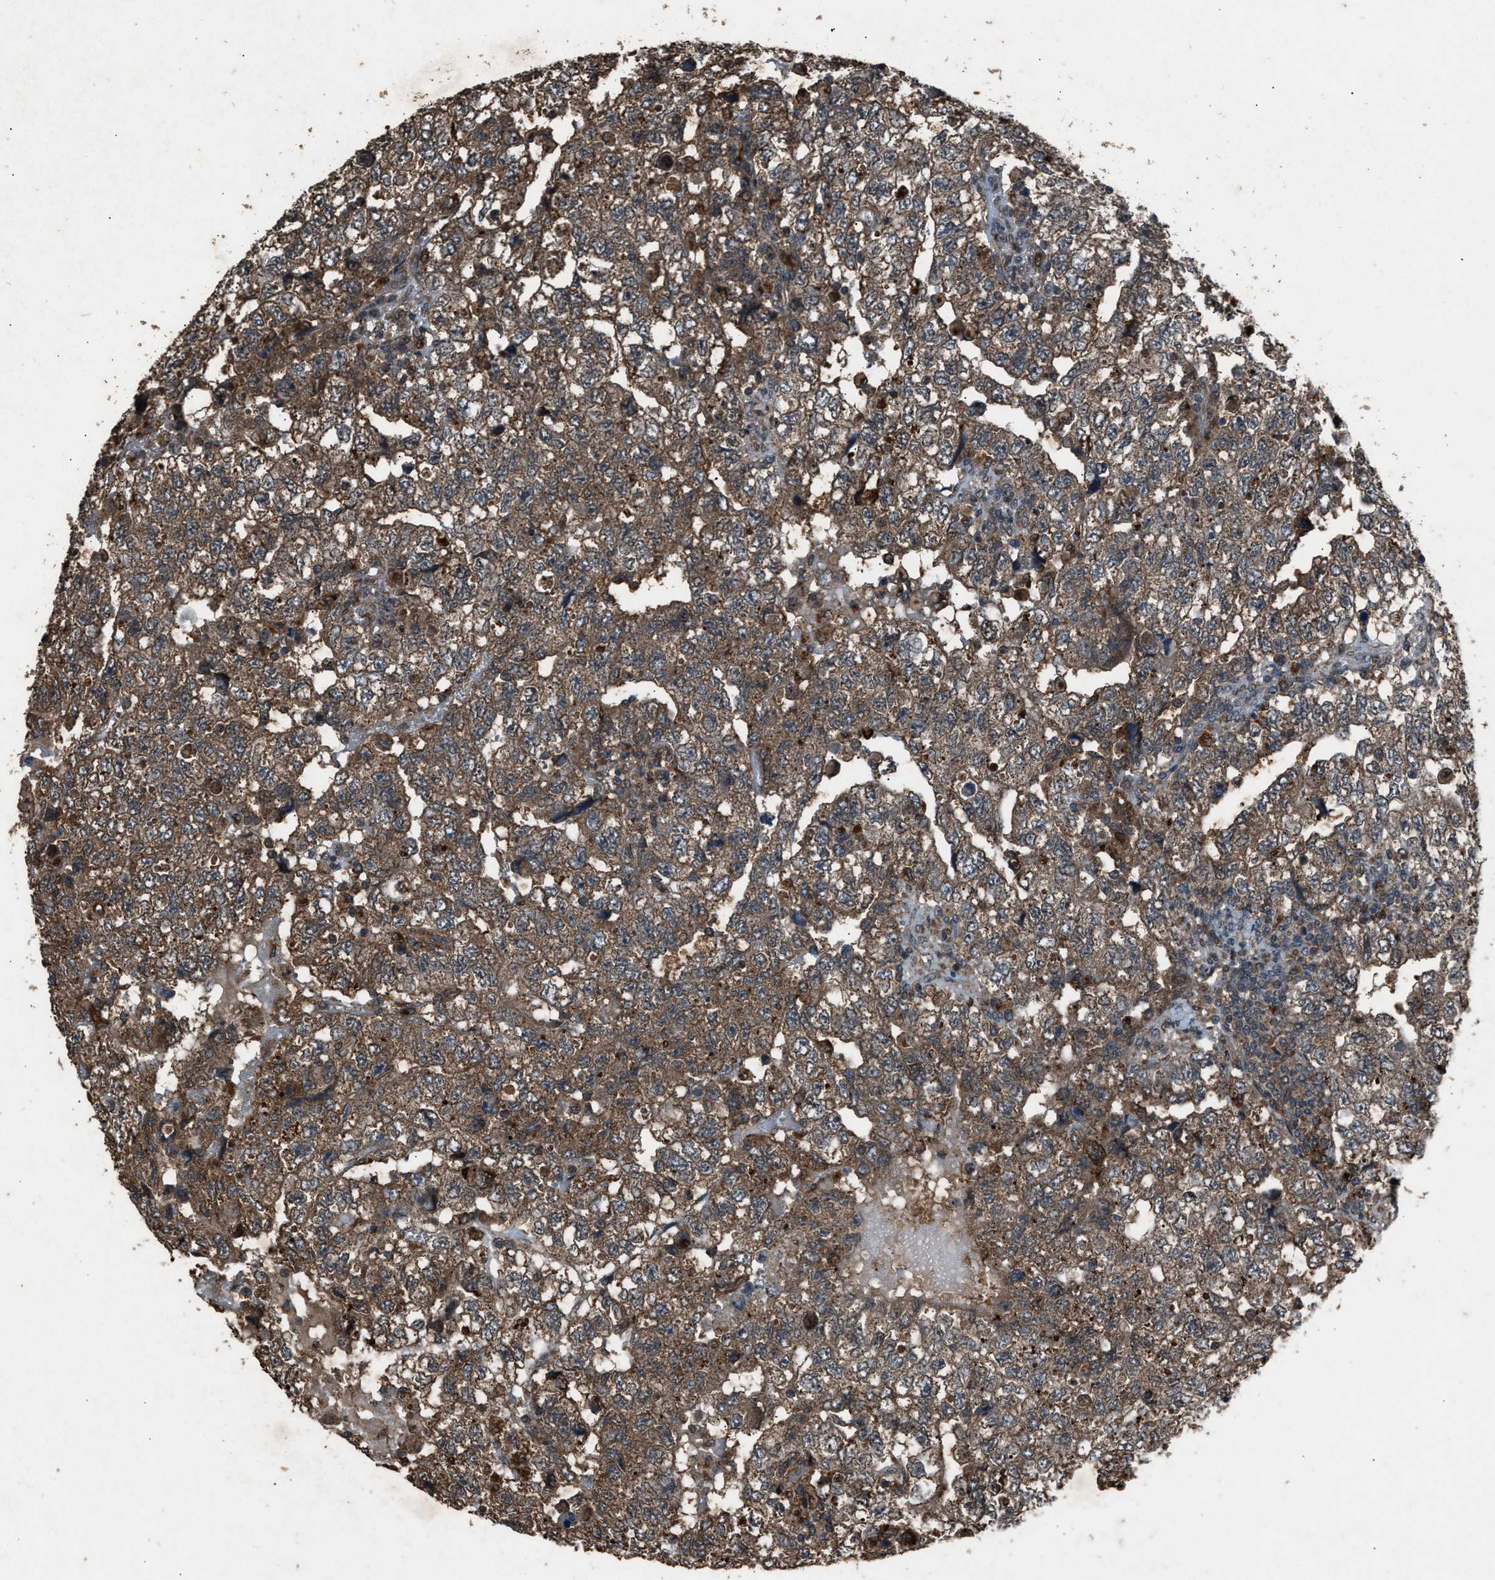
{"staining": {"intensity": "strong", "quantity": ">75%", "location": "cytoplasmic/membranous"}, "tissue": "testis cancer", "cell_type": "Tumor cells", "image_type": "cancer", "snomed": [{"axis": "morphology", "description": "Carcinoma, Embryonal, NOS"}, {"axis": "topography", "description": "Testis"}], "caption": "Testis cancer (embryonal carcinoma) was stained to show a protein in brown. There is high levels of strong cytoplasmic/membranous expression in approximately >75% of tumor cells.", "gene": "PSMD1", "patient": {"sex": "male", "age": 36}}